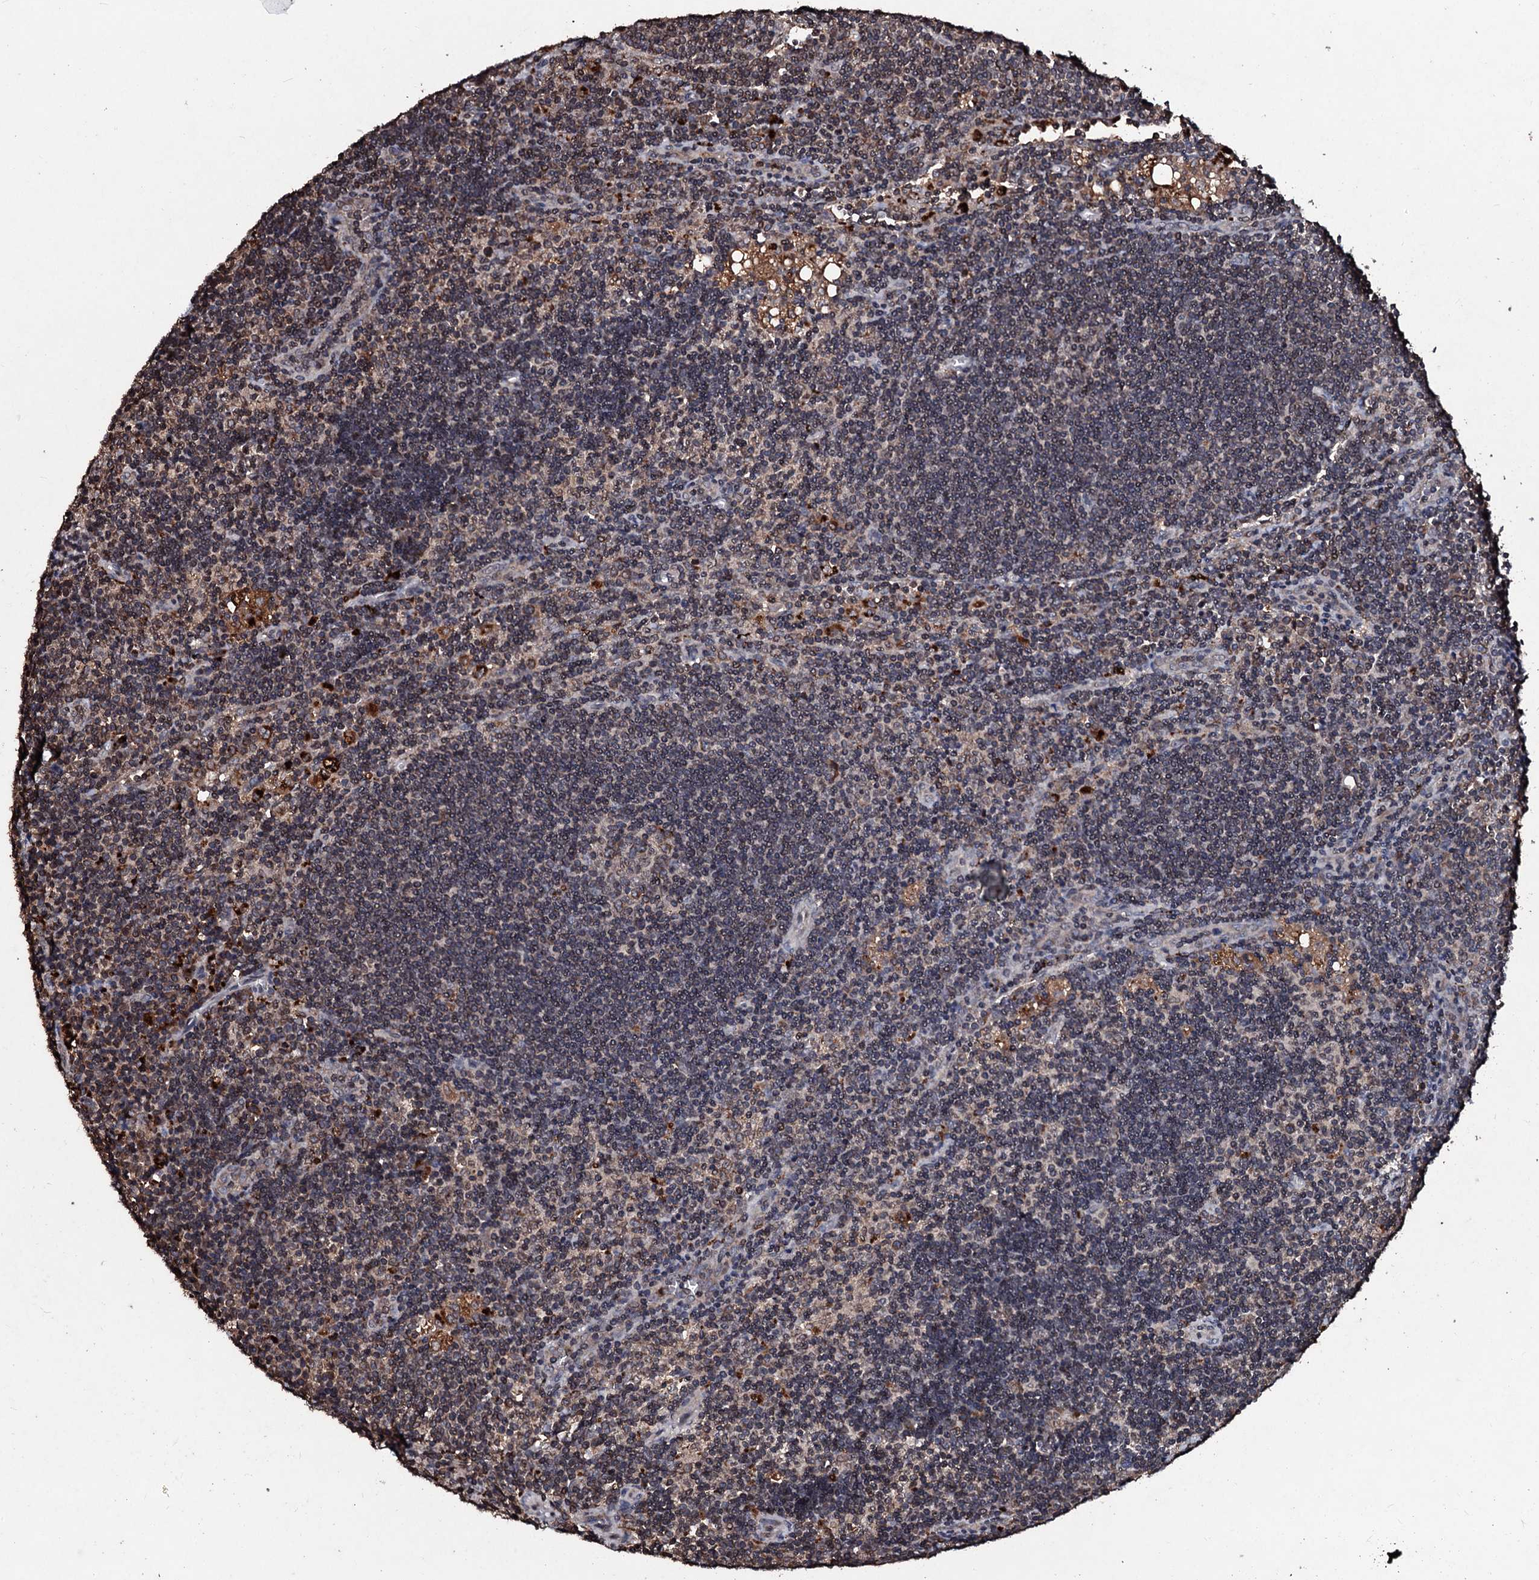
{"staining": {"intensity": "moderate", "quantity": "<25%", "location": "cytoplasmic/membranous"}, "tissue": "lymph node", "cell_type": "Germinal center cells", "image_type": "normal", "snomed": [{"axis": "morphology", "description": "Normal tissue, NOS"}, {"axis": "topography", "description": "Lymph node"}], "caption": "IHC image of benign lymph node: lymph node stained using immunohistochemistry displays low levels of moderate protein expression localized specifically in the cytoplasmic/membranous of germinal center cells, appearing as a cytoplasmic/membranous brown color.", "gene": "SDHAF2", "patient": {"sex": "male", "age": 24}}